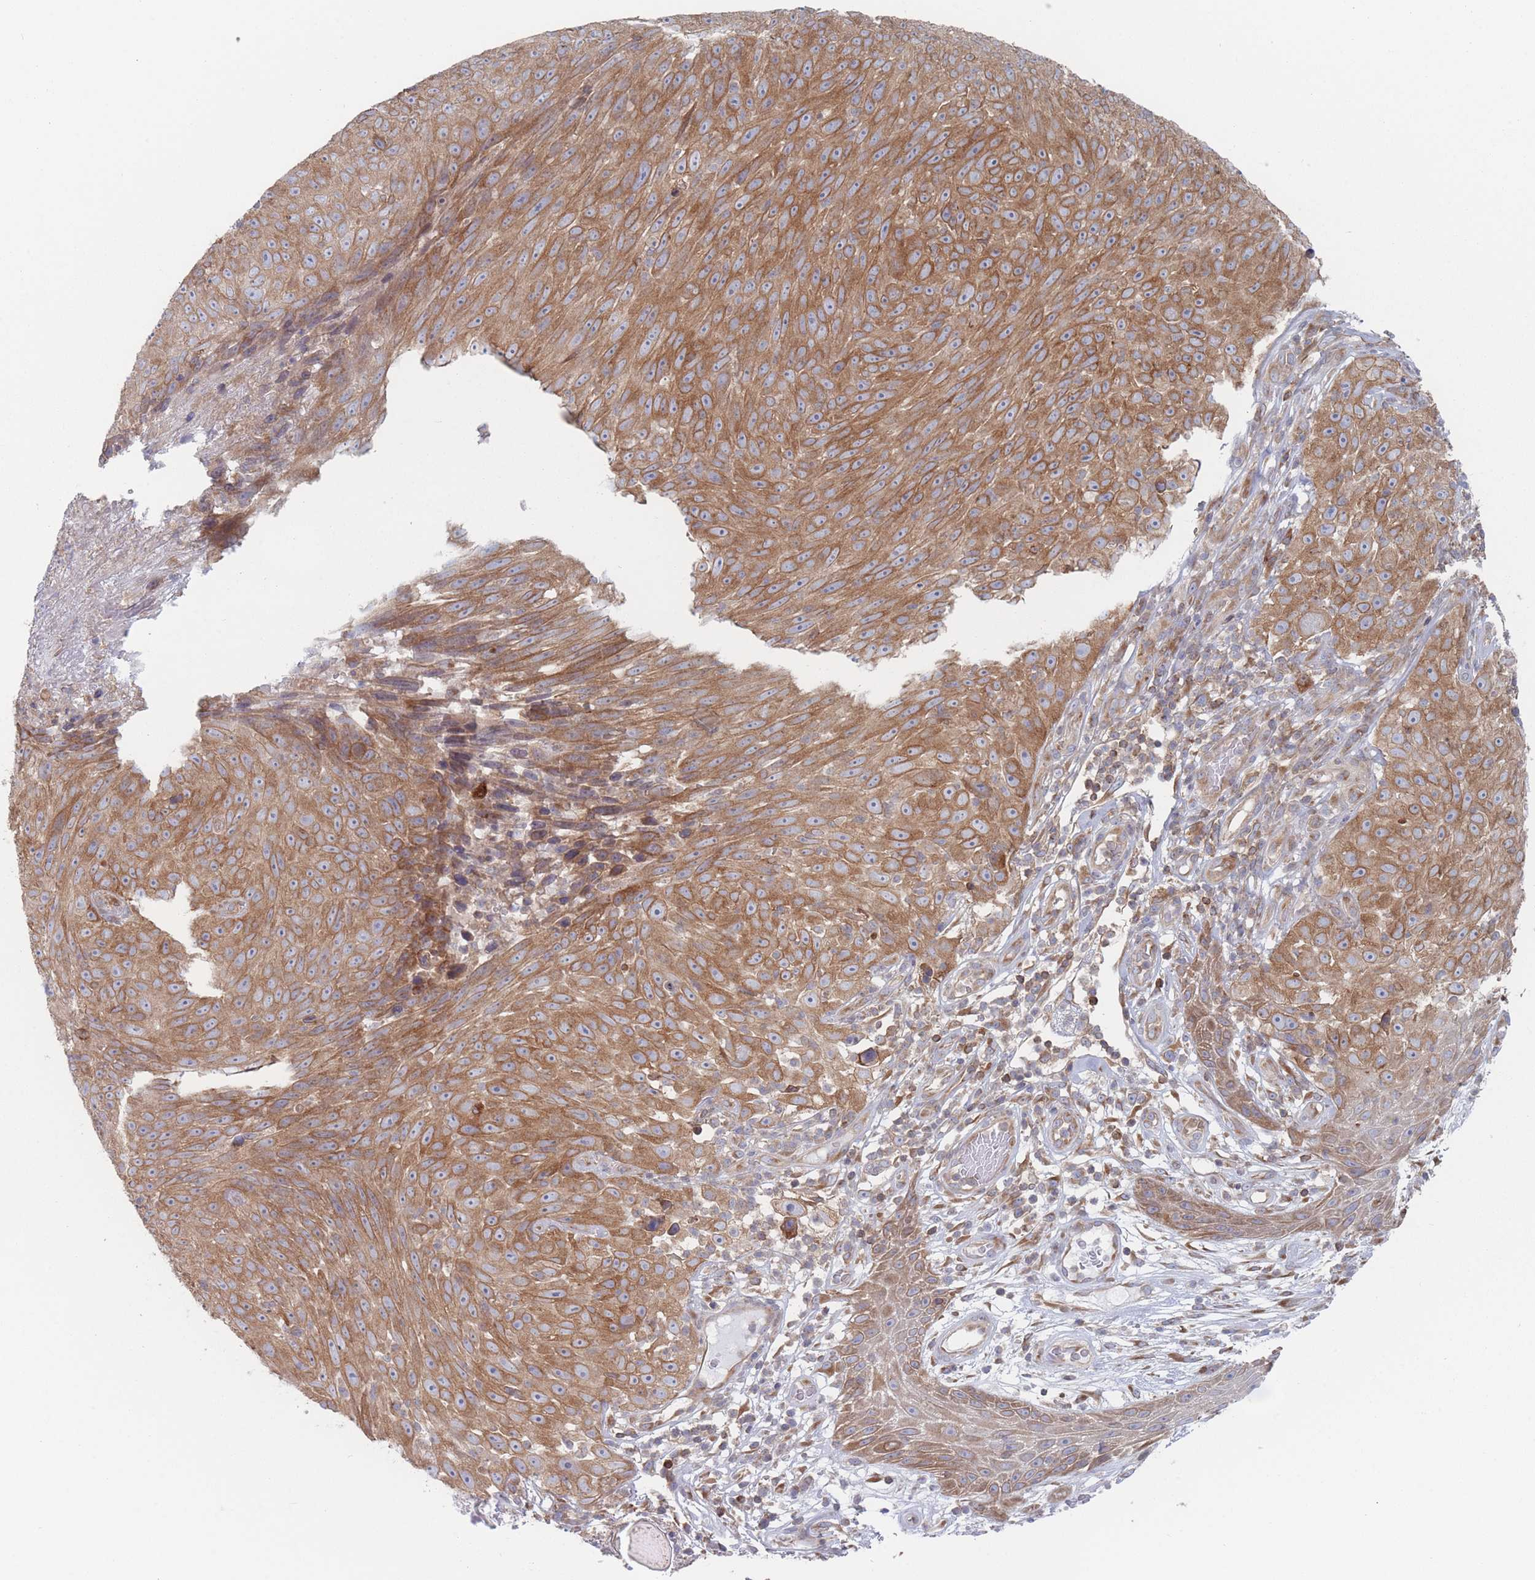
{"staining": {"intensity": "moderate", "quantity": ">75%", "location": "cytoplasmic/membranous"}, "tissue": "skin cancer", "cell_type": "Tumor cells", "image_type": "cancer", "snomed": [{"axis": "morphology", "description": "Squamous cell carcinoma, NOS"}, {"axis": "topography", "description": "Skin"}], "caption": "An image of squamous cell carcinoma (skin) stained for a protein displays moderate cytoplasmic/membranous brown staining in tumor cells.", "gene": "KDSR", "patient": {"sex": "female", "age": 87}}